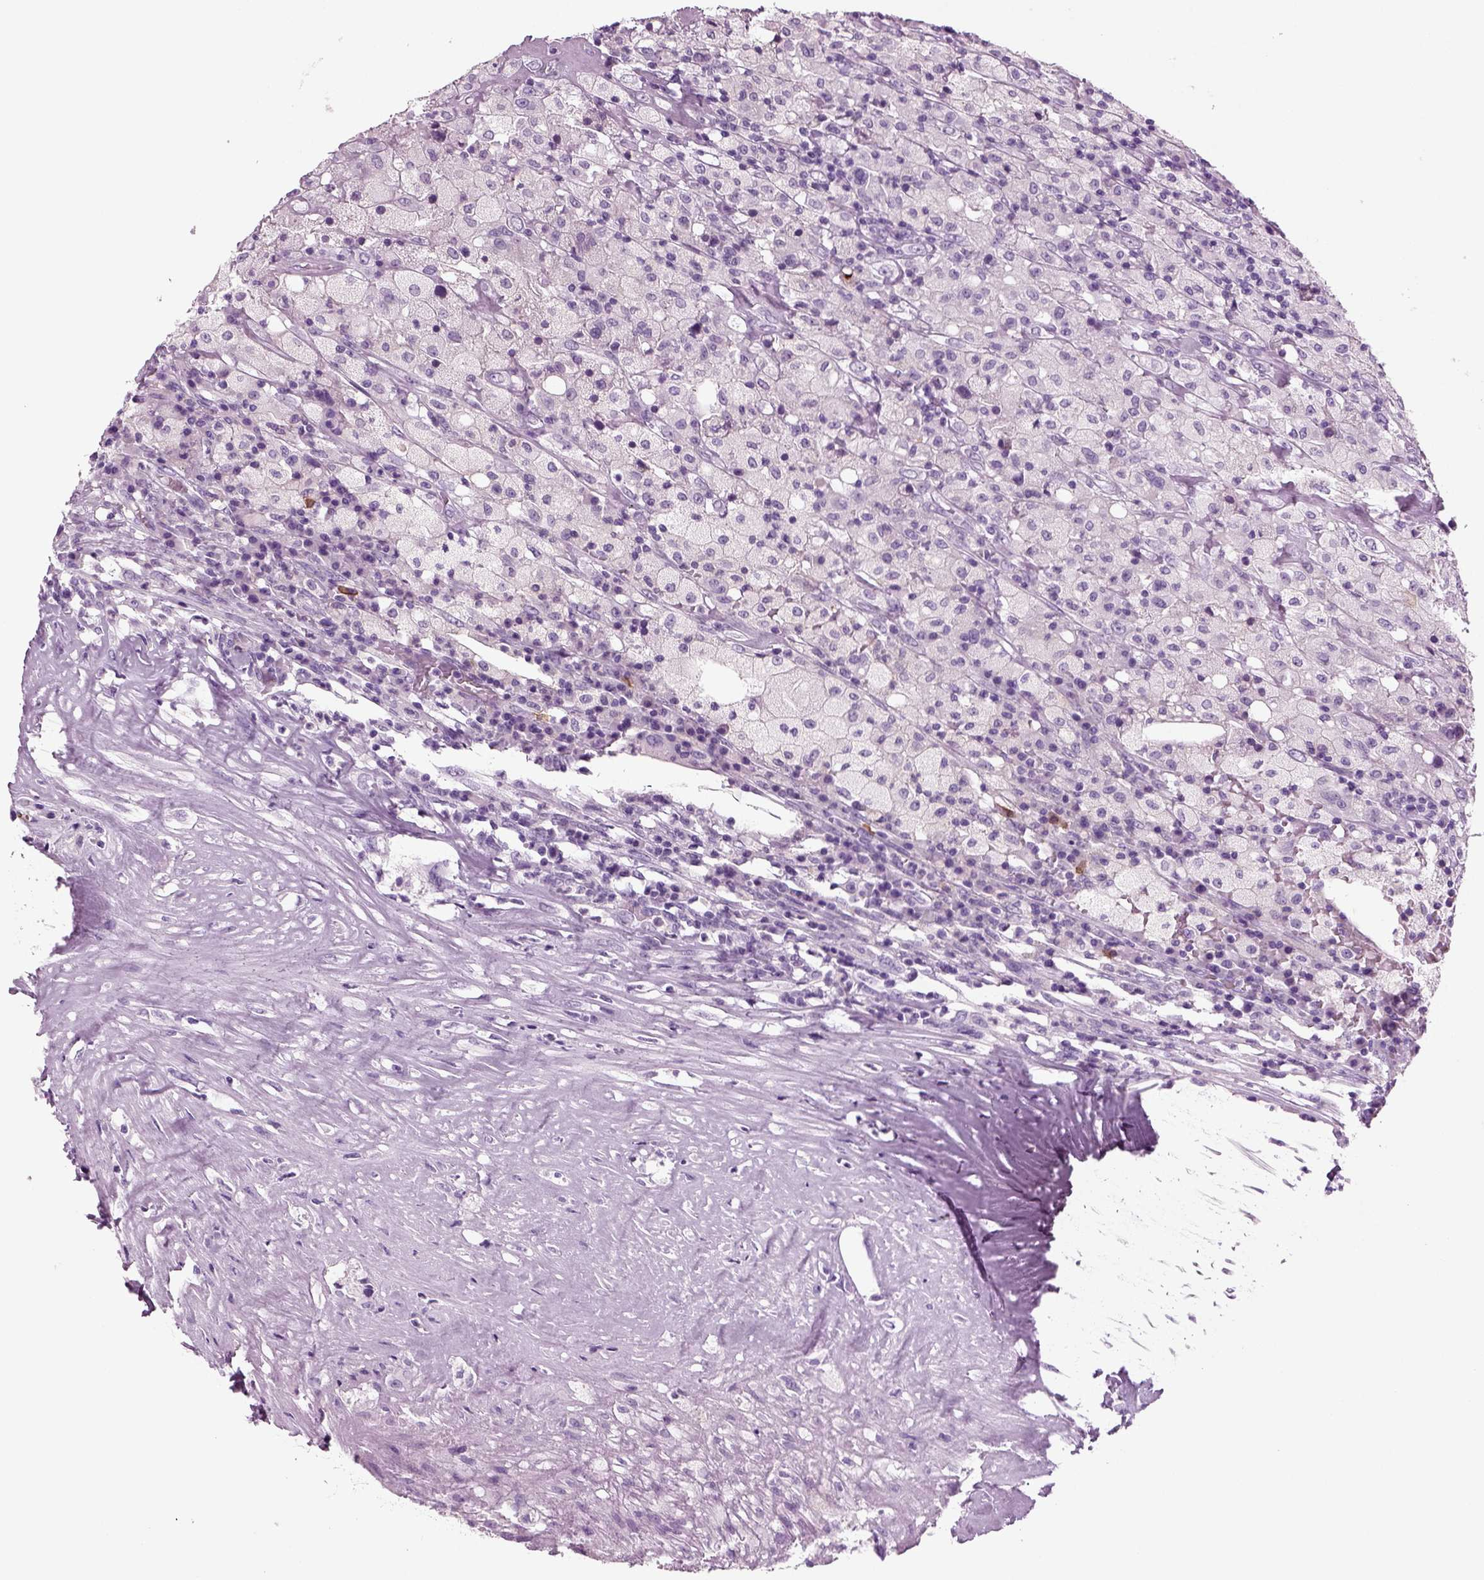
{"staining": {"intensity": "negative", "quantity": "none", "location": "none"}, "tissue": "testis cancer", "cell_type": "Tumor cells", "image_type": "cancer", "snomed": [{"axis": "morphology", "description": "Necrosis, NOS"}, {"axis": "morphology", "description": "Carcinoma, Embryonal, NOS"}, {"axis": "topography", "description": "Testis"}], "caption": "This is an immunohistochemistry image of testis cancer (embryonal carcinoma). There is no staining in tumor cells.", "gene": "CRABP1", "patient": {"sex": "male", "age": 19}}